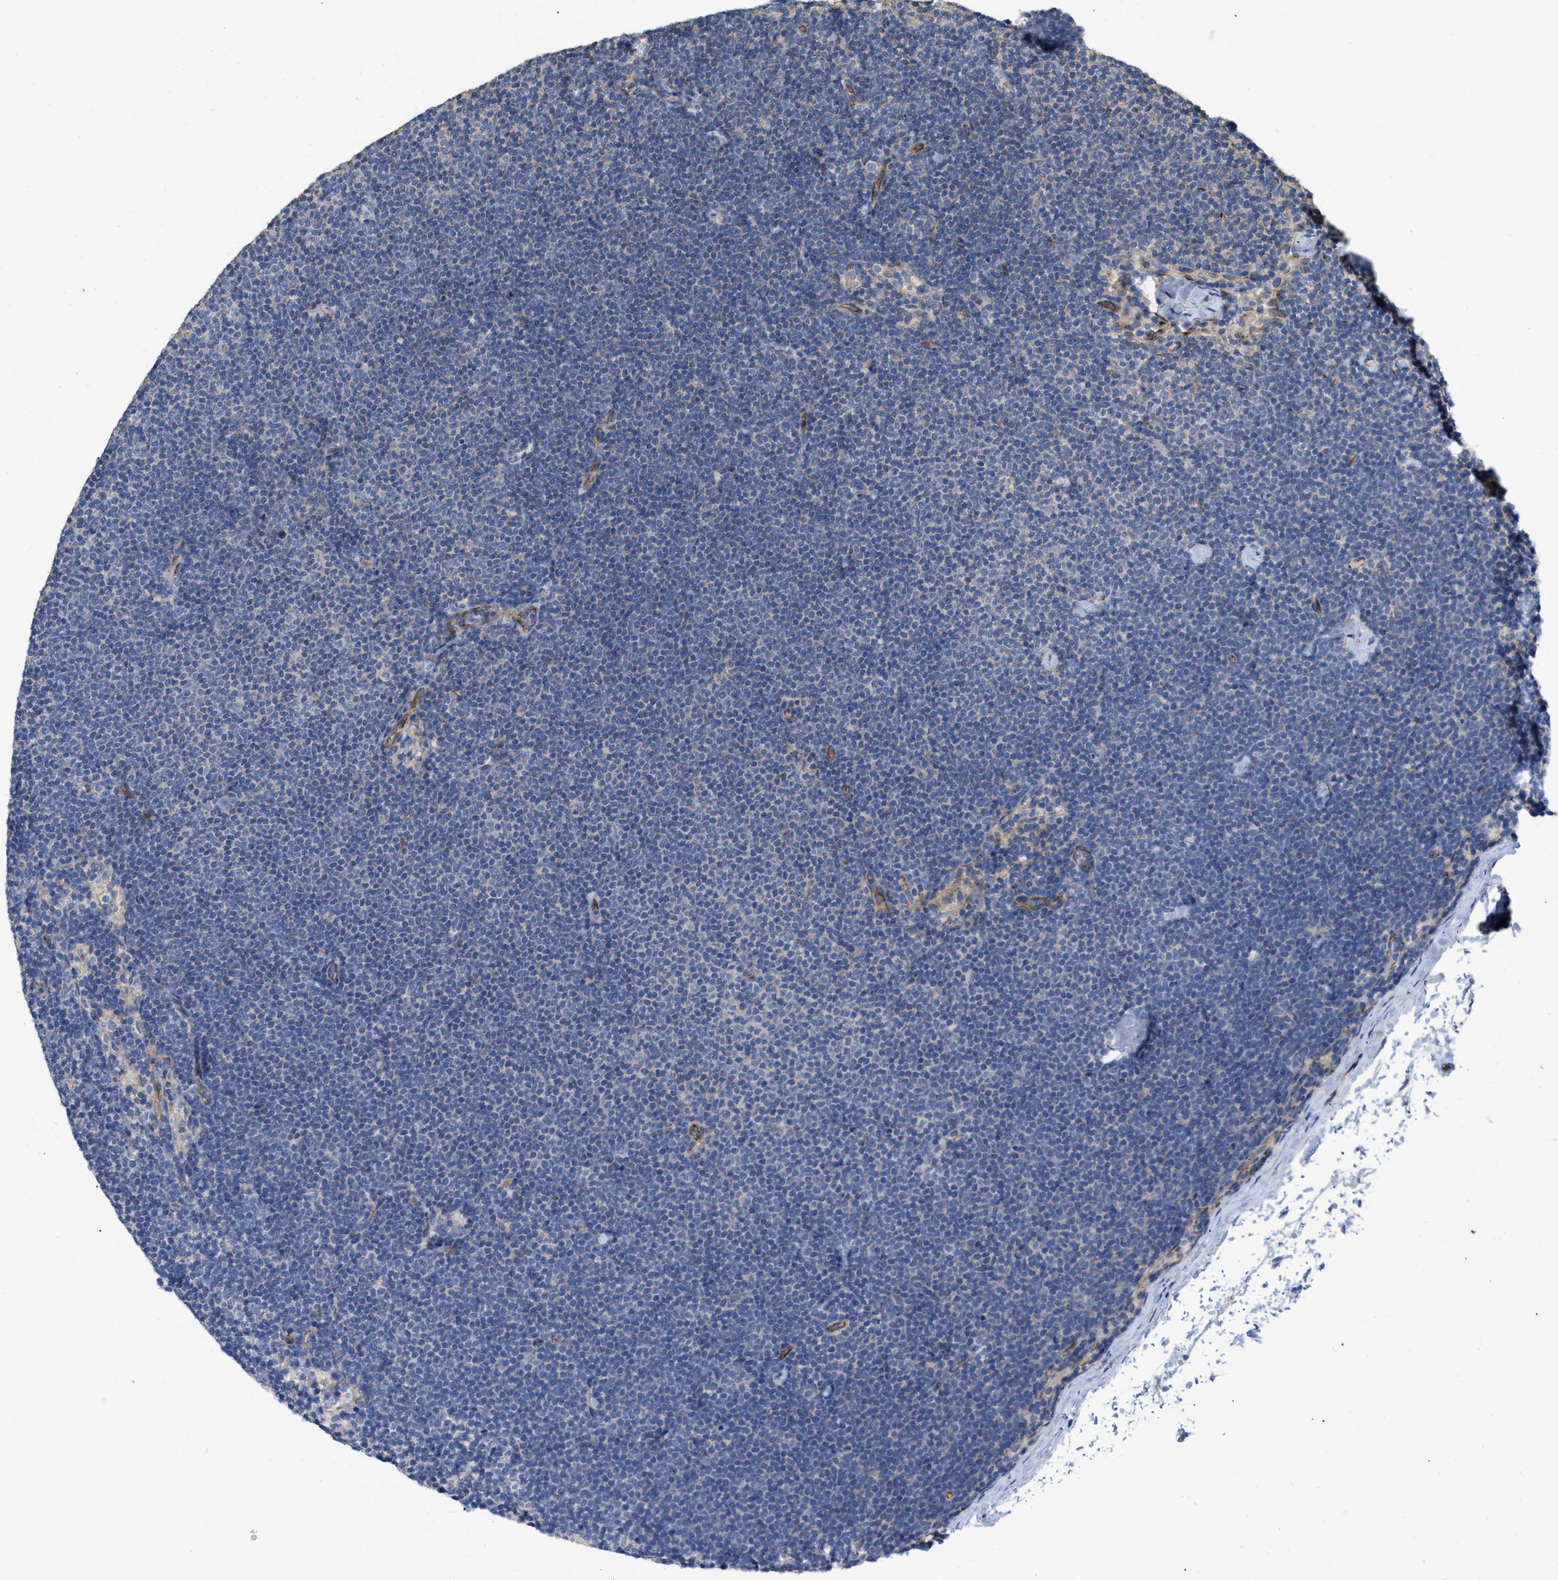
{"staining": {"intensity": "negative", "quantity": "none", "location": "none"}, "tissue": "lymphoma", "cell_type": "Tumor cells", "image_type": "cancer", "snomed": [{"axis": "morphology", "description": "Malignant lymphoma, non-Hodgkin's type, Low grade"}, {"axis": "topography", "description": "Lymph node"}], "caption": "A high-resolution photomicrograph shows immunohistochemistry staining of low-grade malignant lymphoma, non-Hodgkin's type, which displays no significant positivity in tumor cells. Nuclei are stained in blue.", "gene": "TMEM131", "patient": {"sex": "female", "age": 53}}